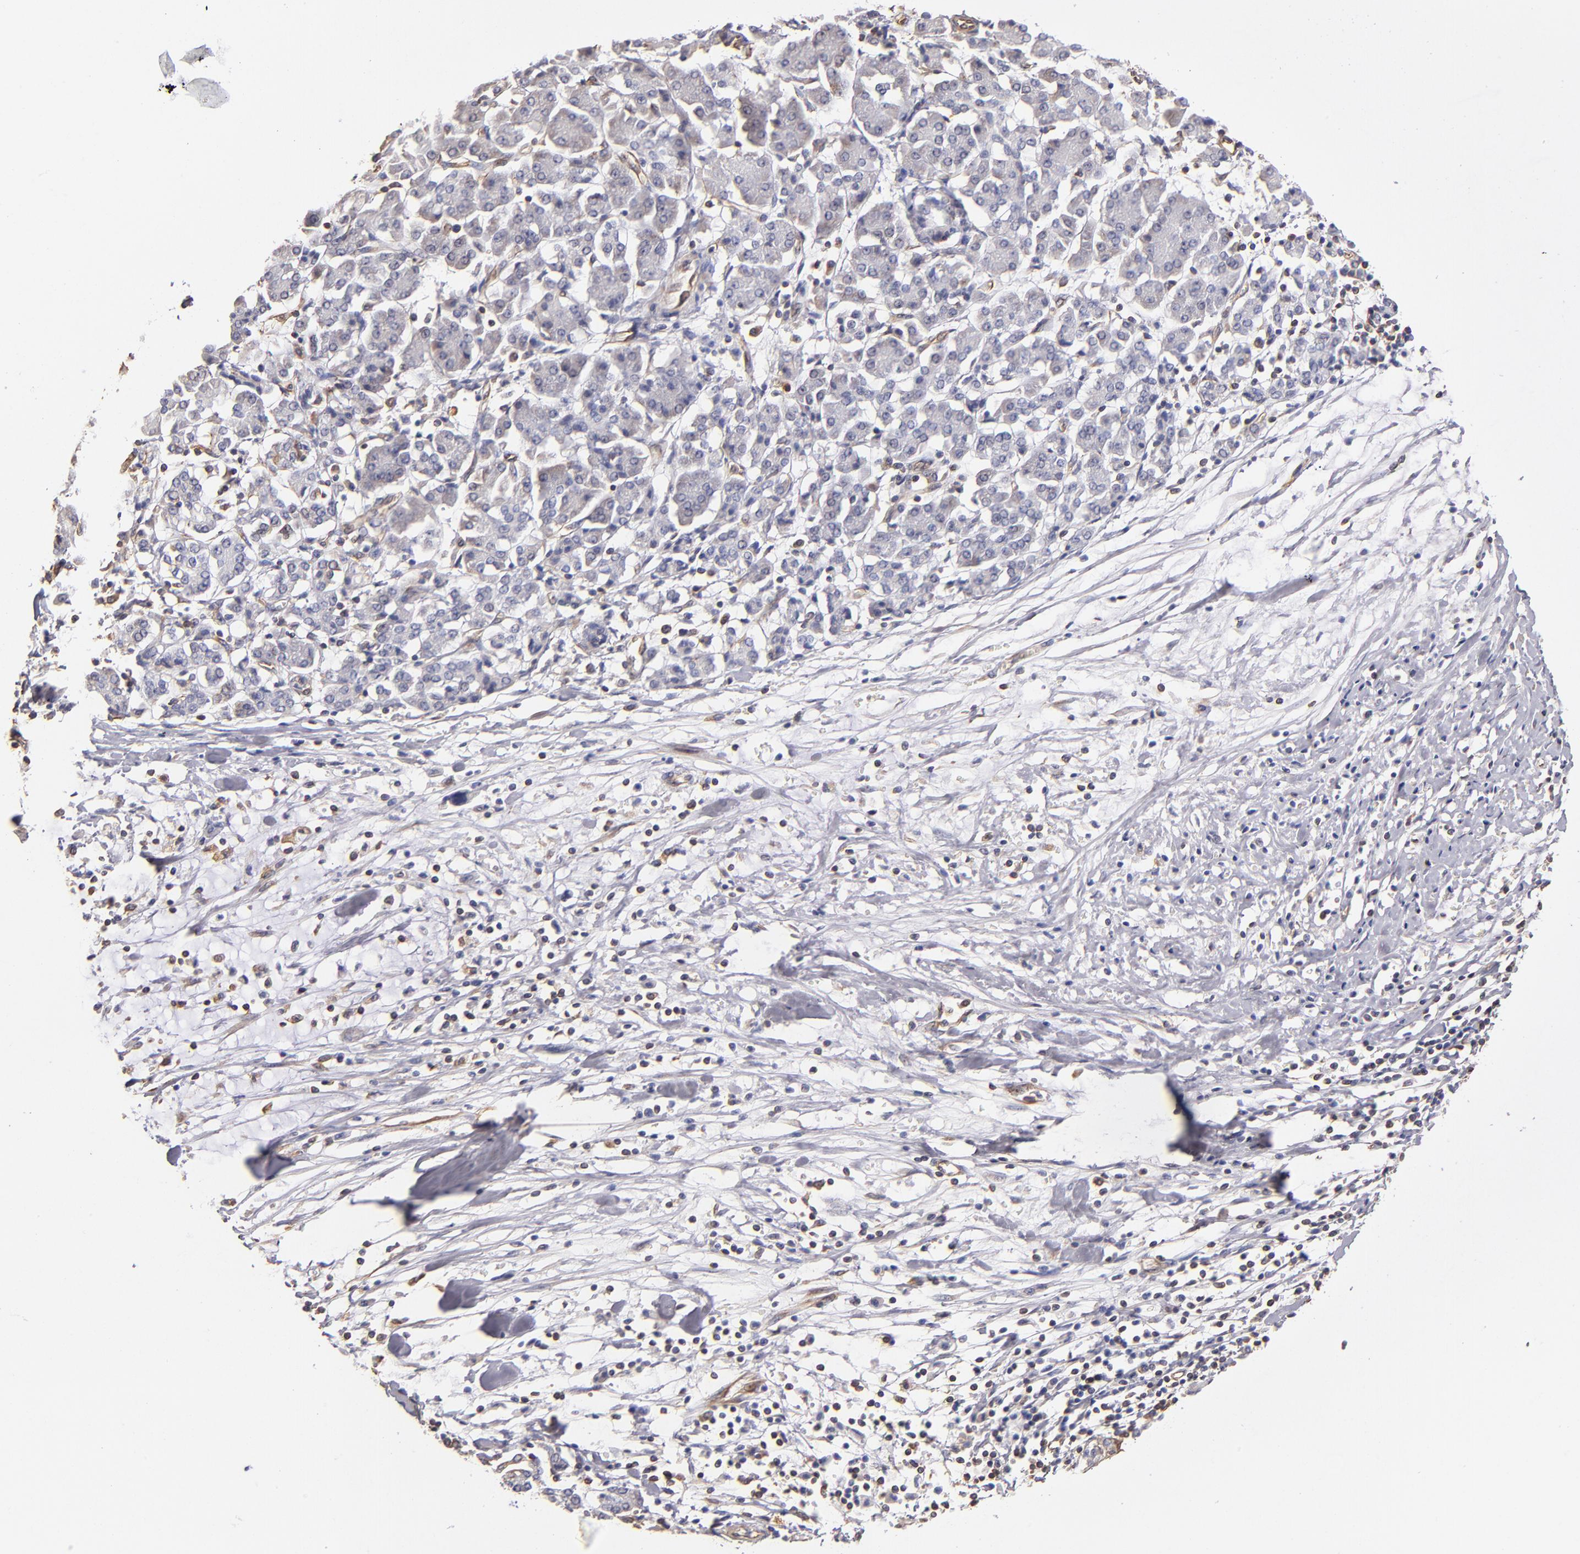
{"staining": {"intensity": "negative", "quantity": "none", "location": "none"}, "tissue": "pancreatic cancer", "cell_type": "Tumor cells", "image_type": "cancer", "snomed": [{"axis": "morphology", "description": "Adenocarcinoma, NOS"}, {"axis": "topography", "description": "Pancreas"}], "caption": "This is an immunohistochemistry photomicrograph of pancreatic cancer. There is no staining in tumor cells.", "gene": "ABCC1", "patient": {"sex": "female", "age": 57}}